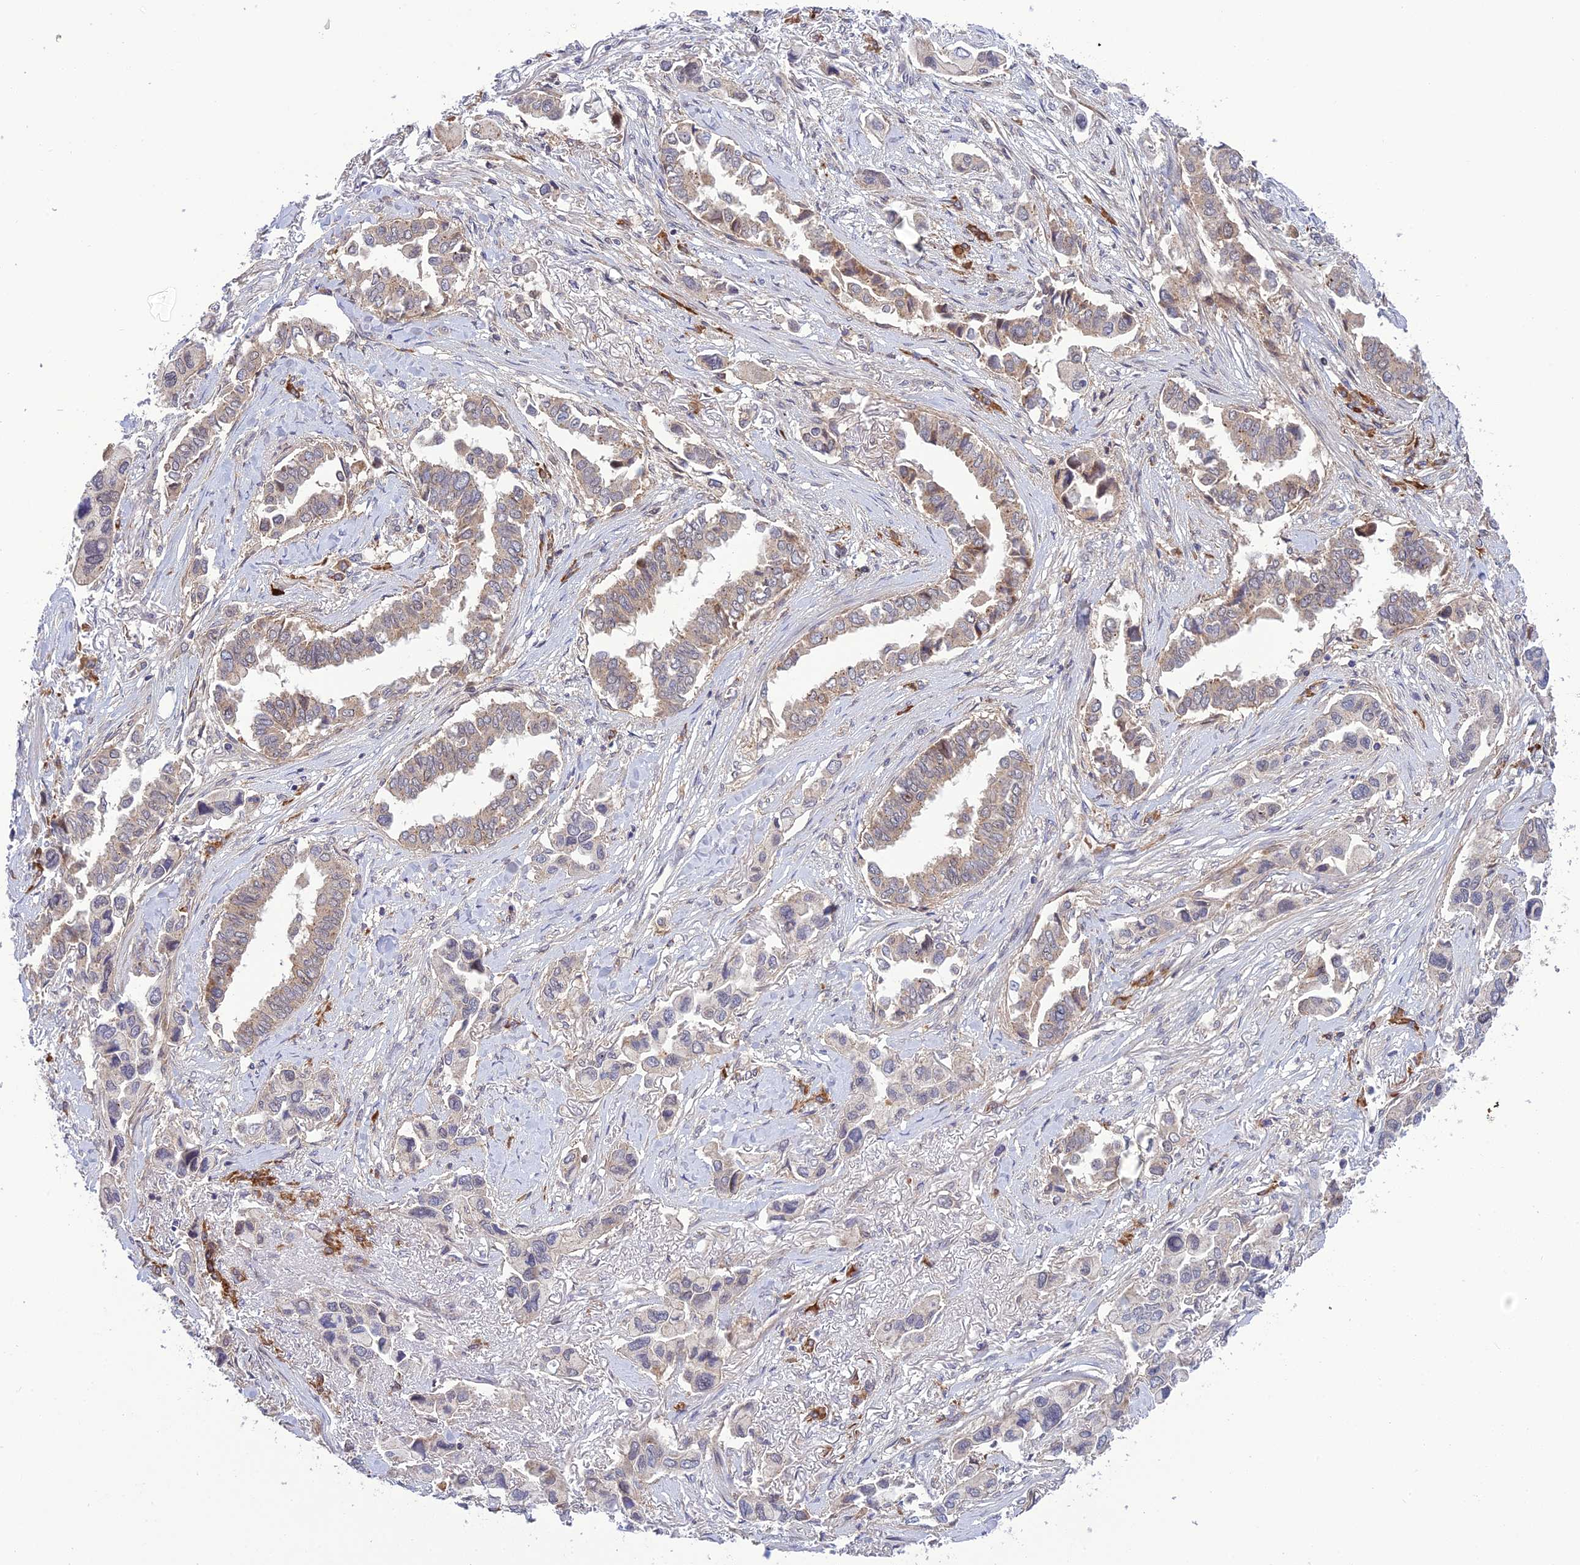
{"staining": {"intensity": "weak", "quantity": "<25%", "location": "cytoplasmic/membranous,nuclear"}, "tissue": "lung cancer", "cell_type": "Tumor cells", "image_type": "cancer", "snomed": [{"axis": "morphology", "description": "Adenocarcinoma, NOS"}, {"axis": "topography", "description": "Lung"}], "caption": "IHC micrograph of neoplastic tissue: lung cancer (adenocarcinoma) stained with DAB (3,3'-diaminobenzidine) shows no significant protein expression in tumor cells.", "gene": "UROS", "patient": {"sex": "female", "age": 76}}